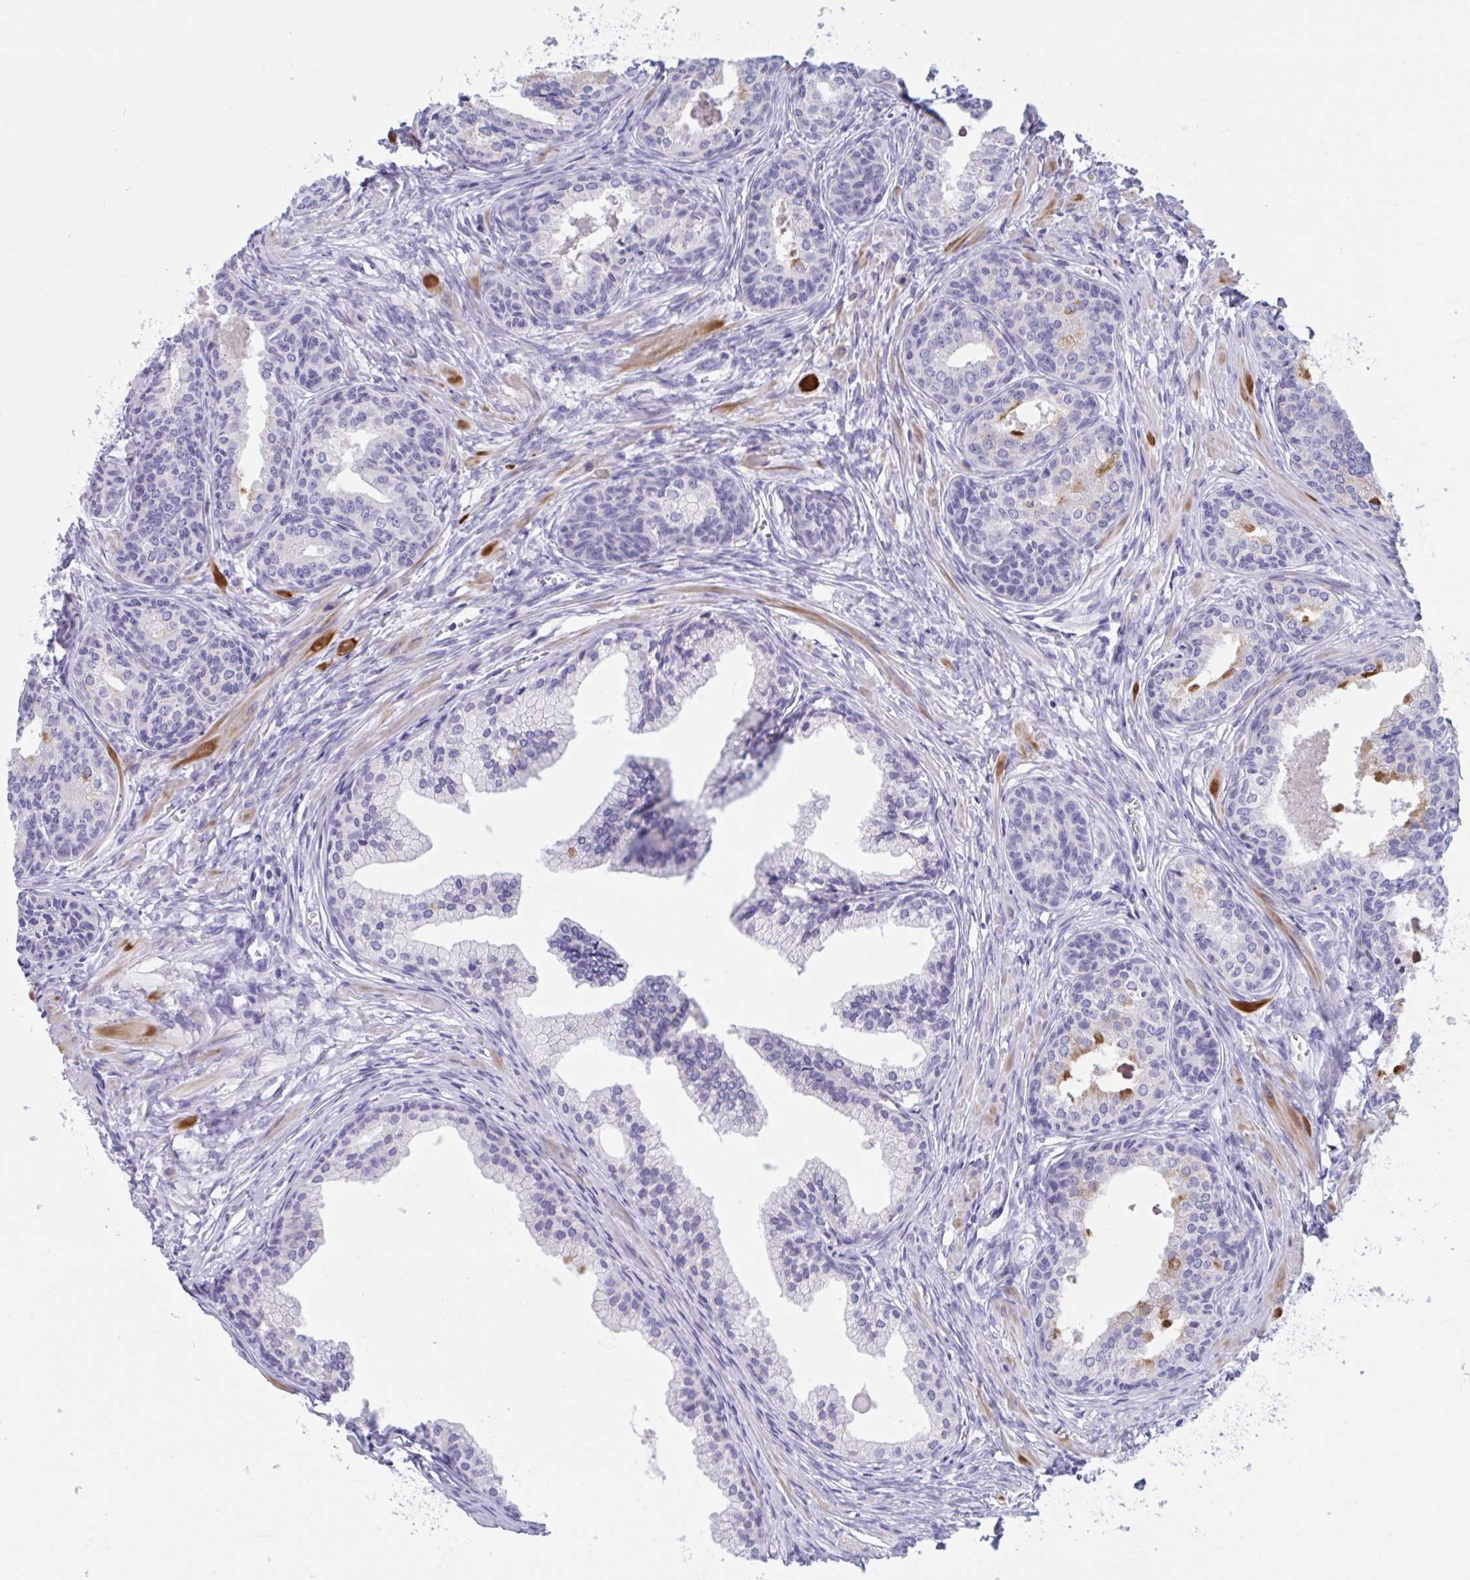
{"staining": {"intensity": "negative", "quantity": "none", "location": "none"}, "tissue": "prostate cancer", "cell_type": "Tumor cells", "image_type": "cancer", "snomed": [{"axis": "morphology", "description": "Adenocarcinoma, High grade"}, {"axis": "topography", "description": "Prostate"}], "caption": "Prostate cancer (high-grade adenocarcinoma) stained for a protein using immunohistochemistry (IHC) demonstrates no expression tumor cells.", "gene": "OXLD1", "patient": {"sex": "male", "age": 68}}